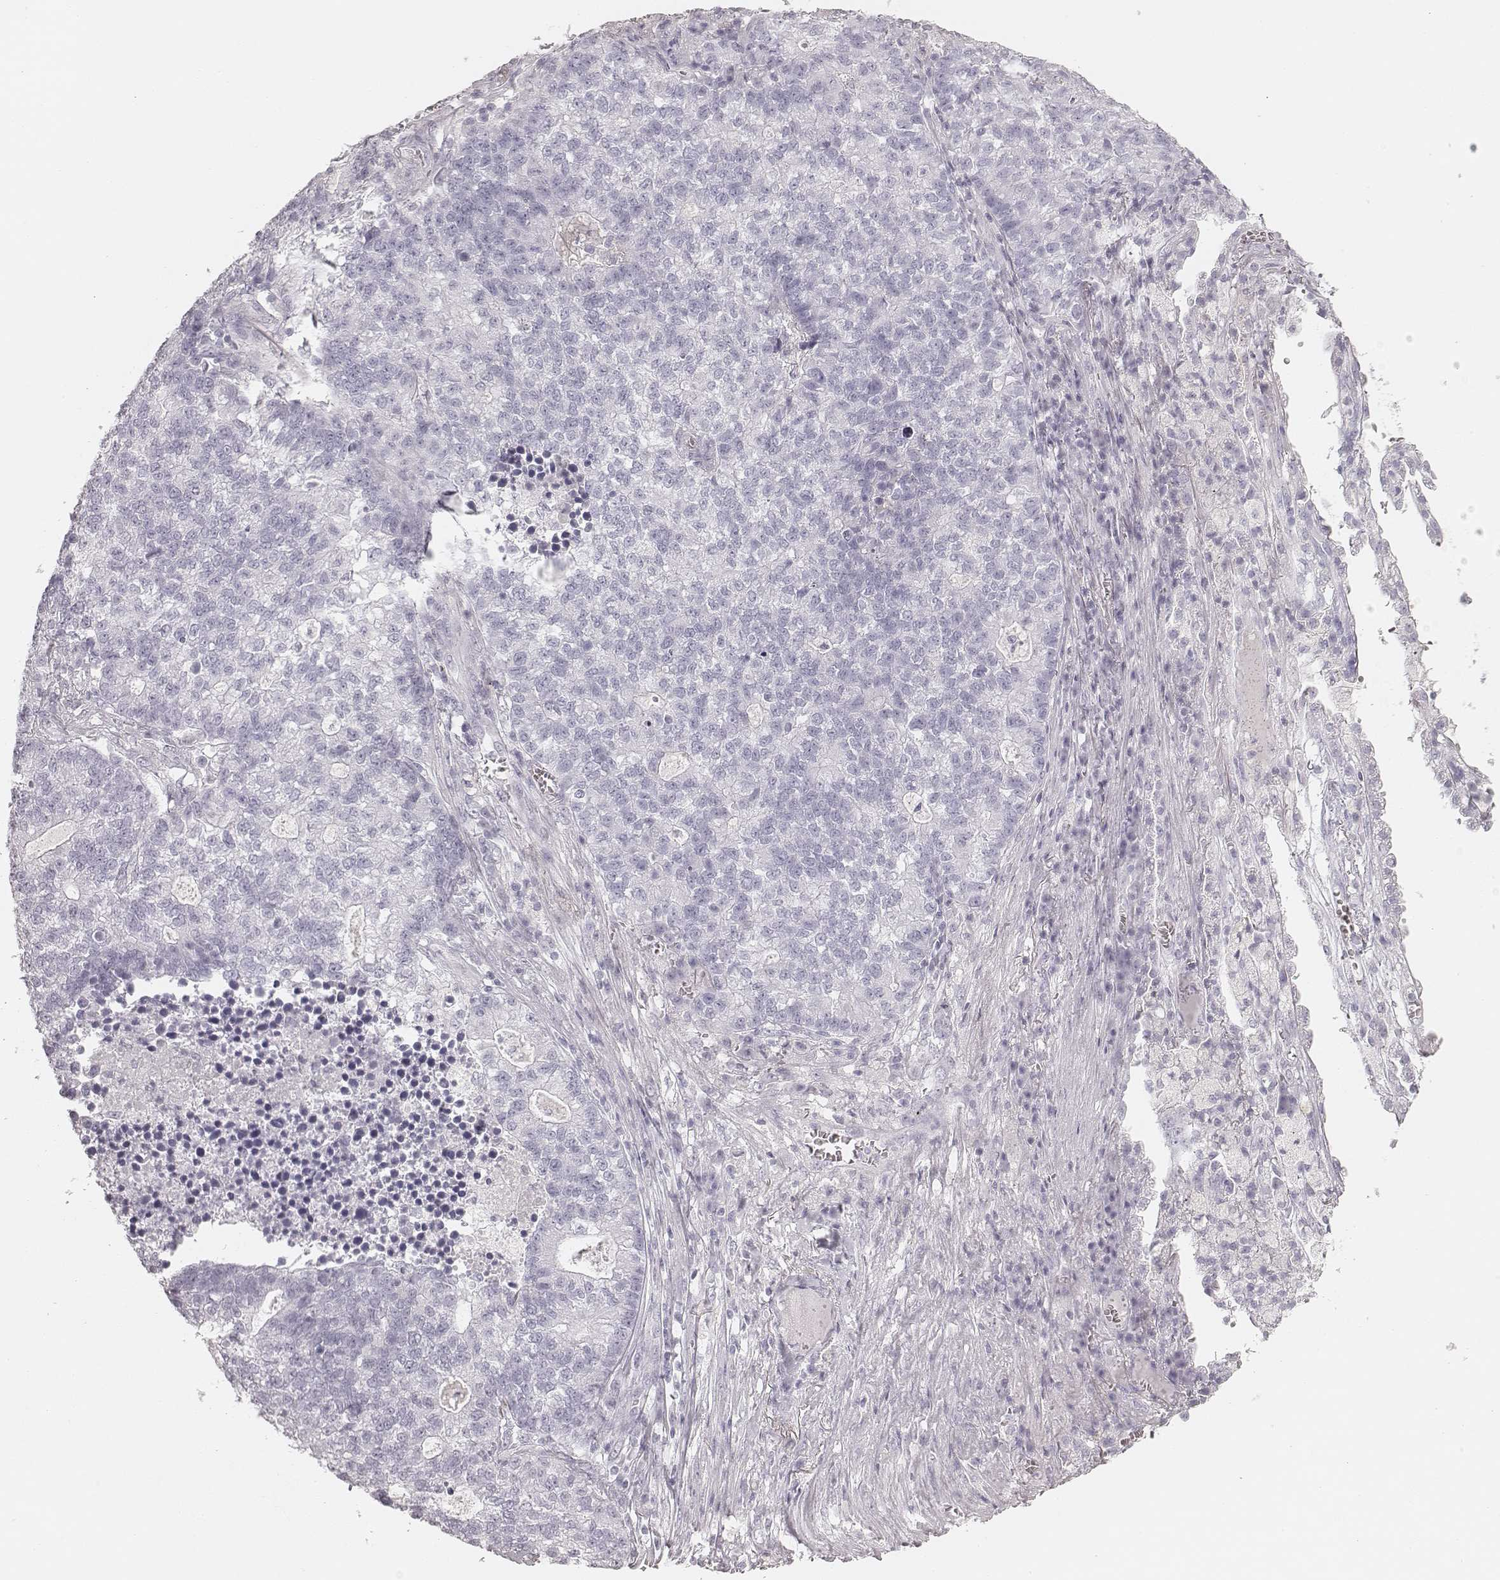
{"staining": {"intensity": "negative", "quantity": "none", "location": "none"}, "tissue": "lung cancer", "cell_type": "Tumor cells", "image_type": "cancer", "snomed": [{"axis": "morphology", "description": "Adenocarcinoma, NOS"}, {"axis": "topography", "description": "Lung"}], "caption": "Immunohistochemical staining of human lung adenocarcinoma displays no significant positivity in tumor cells.", "gene": "KRT31", "patient": {"sex": "male", "age": 57}}